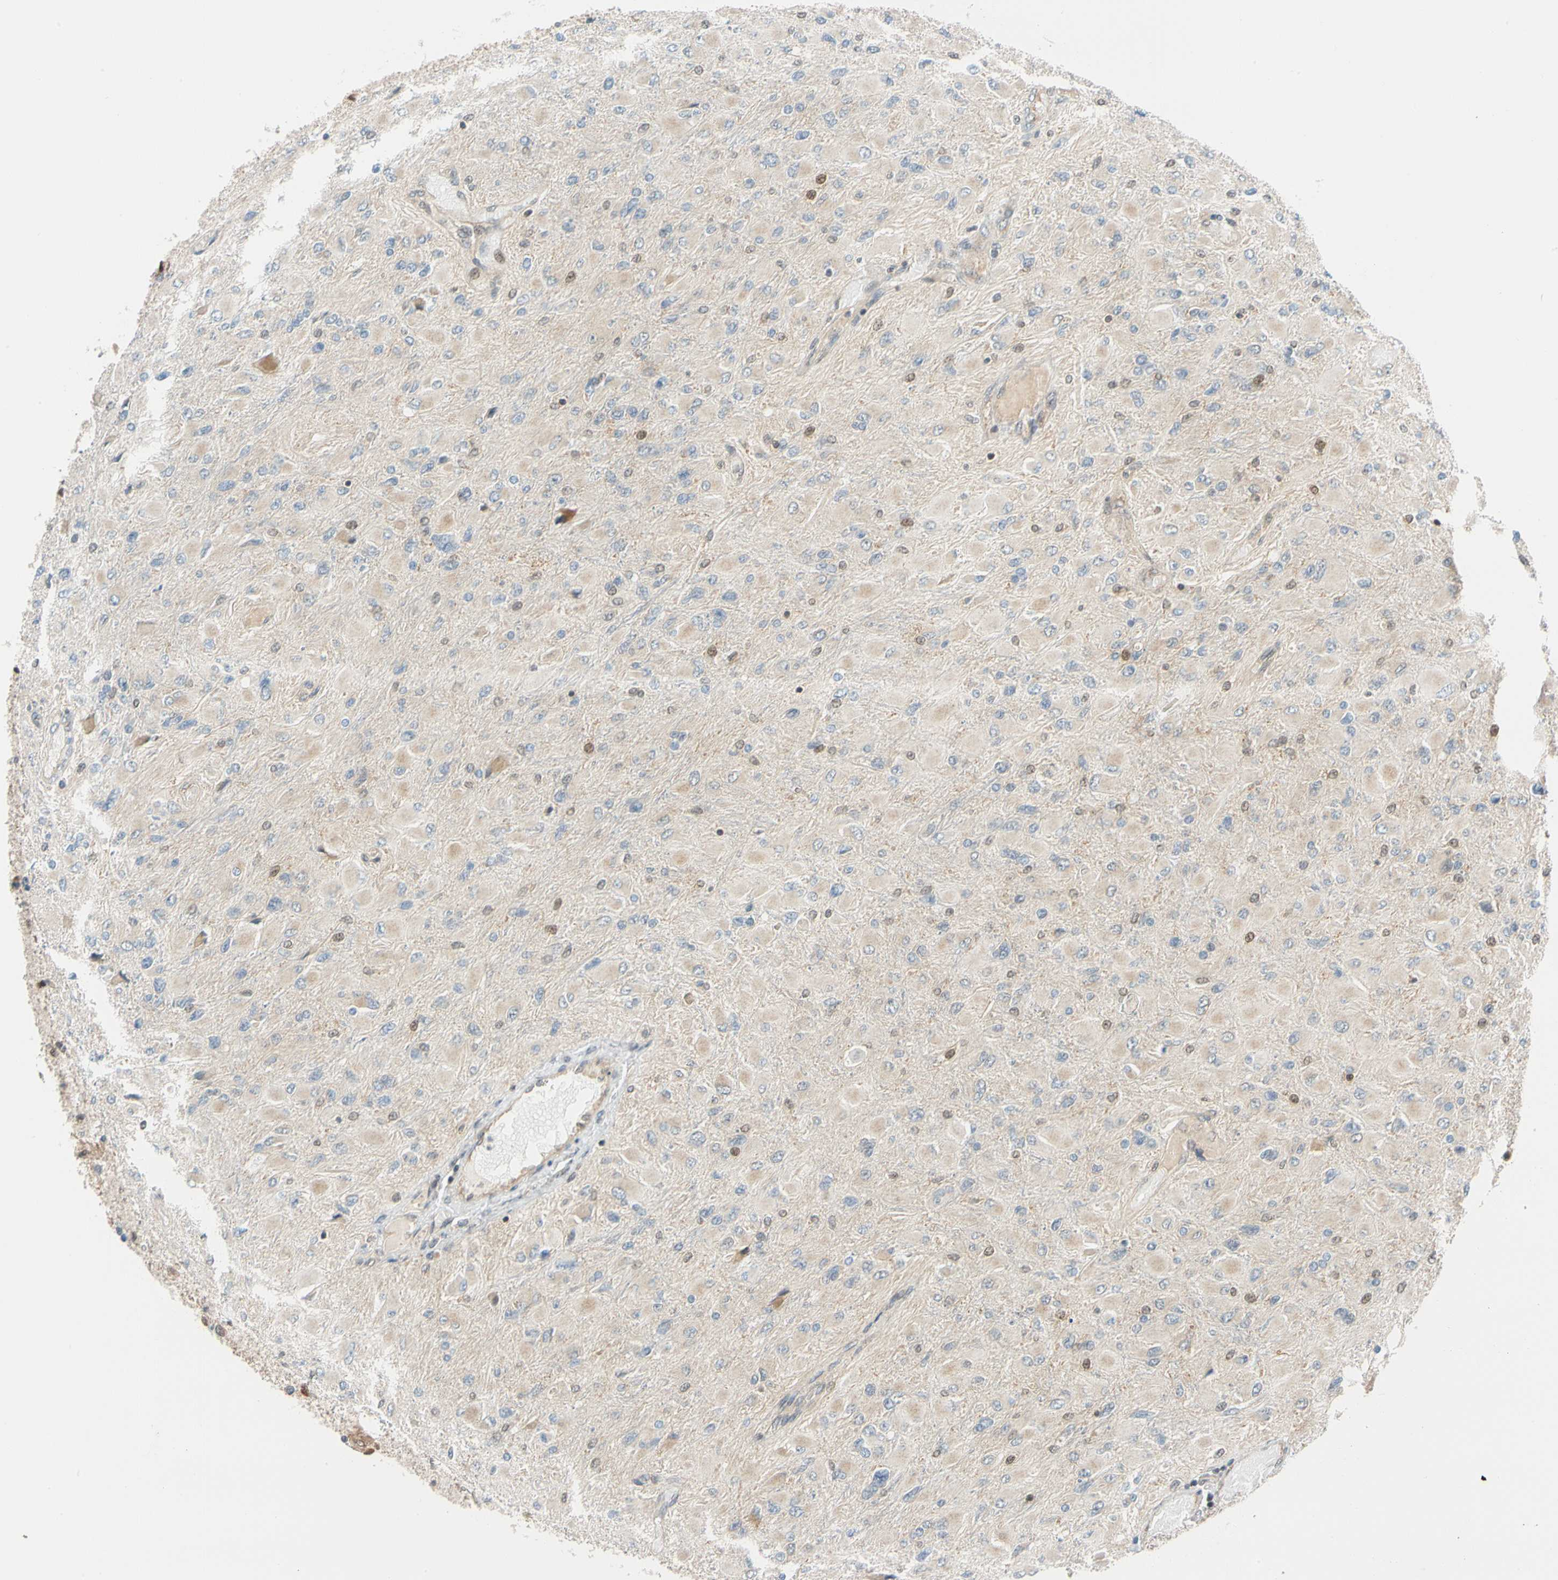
{"staining": {"intensity": "weak", "quantity": "<25%", "location": "nuclear"}, "tissue": "glioma", "cell_type": "Tumor cells", "image_type": "cancer", "snomed": [{"axis": "morphology", "description": "Glioma, malignant, High grade"}, {"axis": "topography", "description": "Cerebral cortex"}], "caption": "The histopathology image demonstrates no staining of tumor cells in malignant glioma (high-grade).", "gene": "MAPK9", "patient": {"sex": "female", "age": 36}}